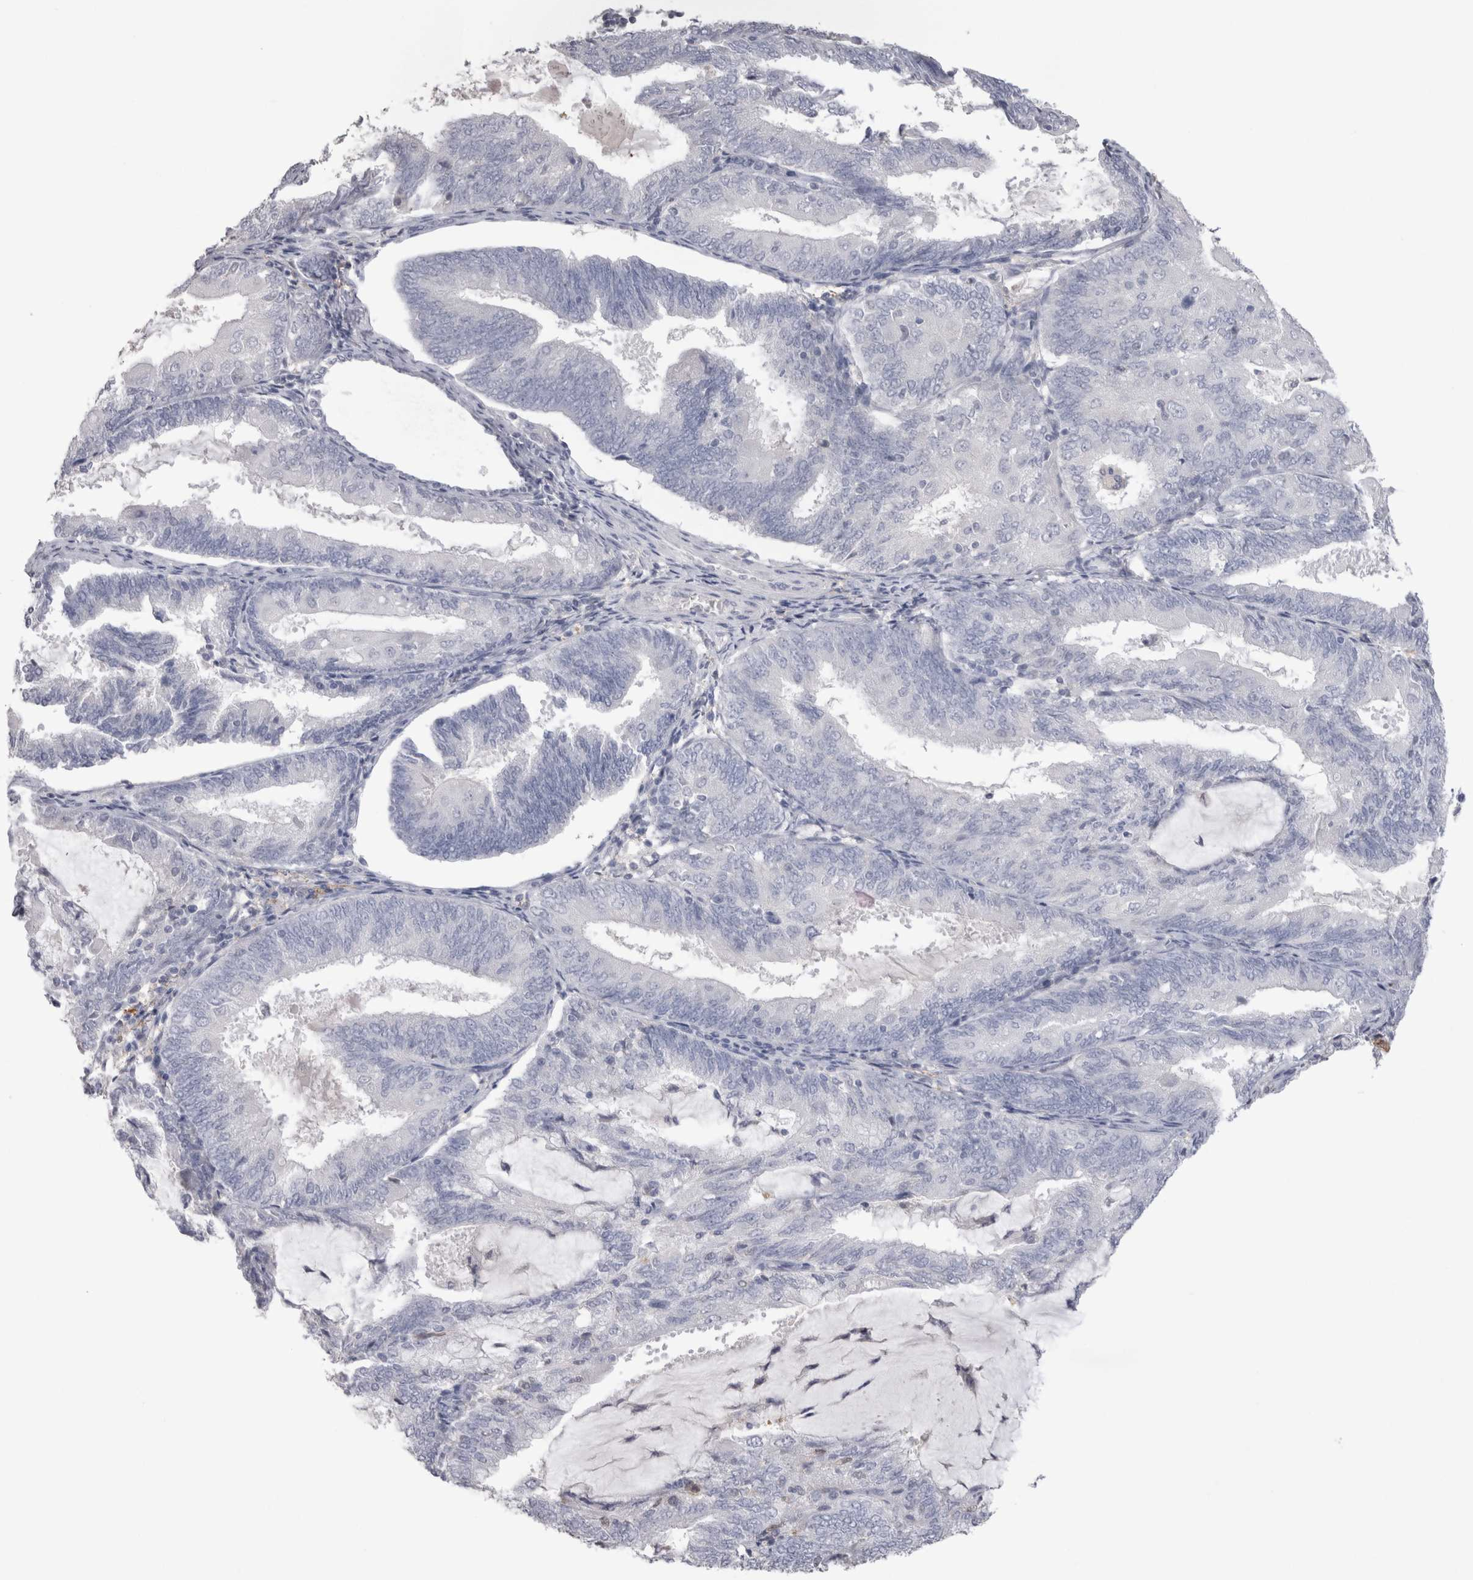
{"staining": {"intensity": "negative", "quantity": "none", "location": "none"}, "tissue": "endometrial cancer", "cell_type": "Tumor cells", "image_type": "cancer", "snomed": [{"axis": "morphology", "description": "Adenocarcinoma, NOS"}, {"axis": "topography", "description": "Endometrium"}], "caption": "Immunohistochemistry histopathology image of neoplastic tissue: human endometrial cancer (adenocarcinoma) stained with DAB reveals no significant protein staining in tumor cells.", "gene": "SUCNR1", "patient": {"sex": "female", "age": 81}}